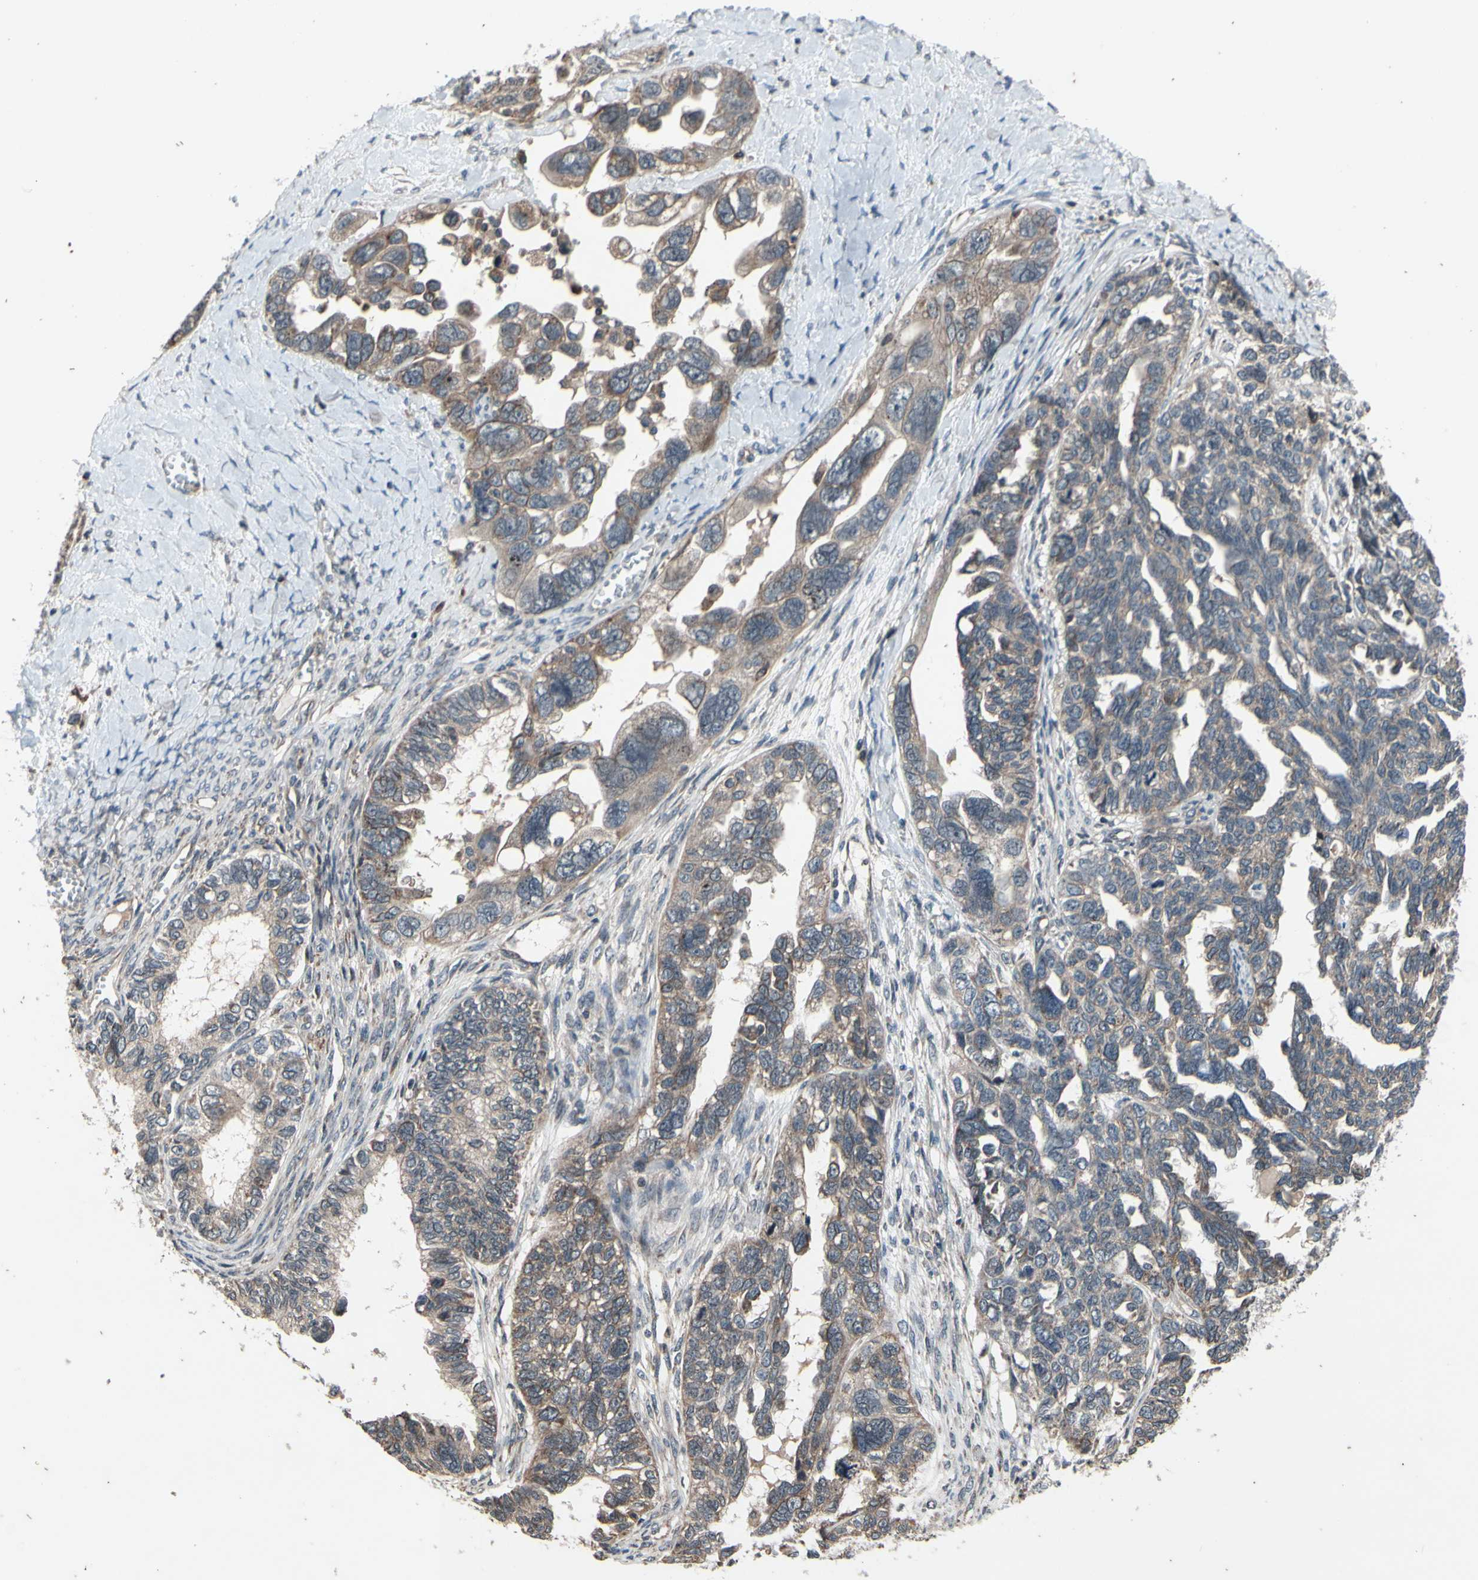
{"staining": {"intensity": "weak", "quantity": ">75%", "location": "cytoplasmic/membranous"}, "tissue": "ovarian cancer", "cell_type": "Tumor cells", "image_type": "cancer", "snomed": [{"axis": "morphology", "description": "Cystadenocarcinoma, serous, NOS"}, {"axis": "topography", "description": "Ovary"}], "caption": "A brown stain highlights weak cytoplasmic/membranous positivity of a protein in ovarian serous cystadenocarcinoma tumor cells.", "gene": "MBTPS2", "patient": {"sex": "female", "age": 79}}